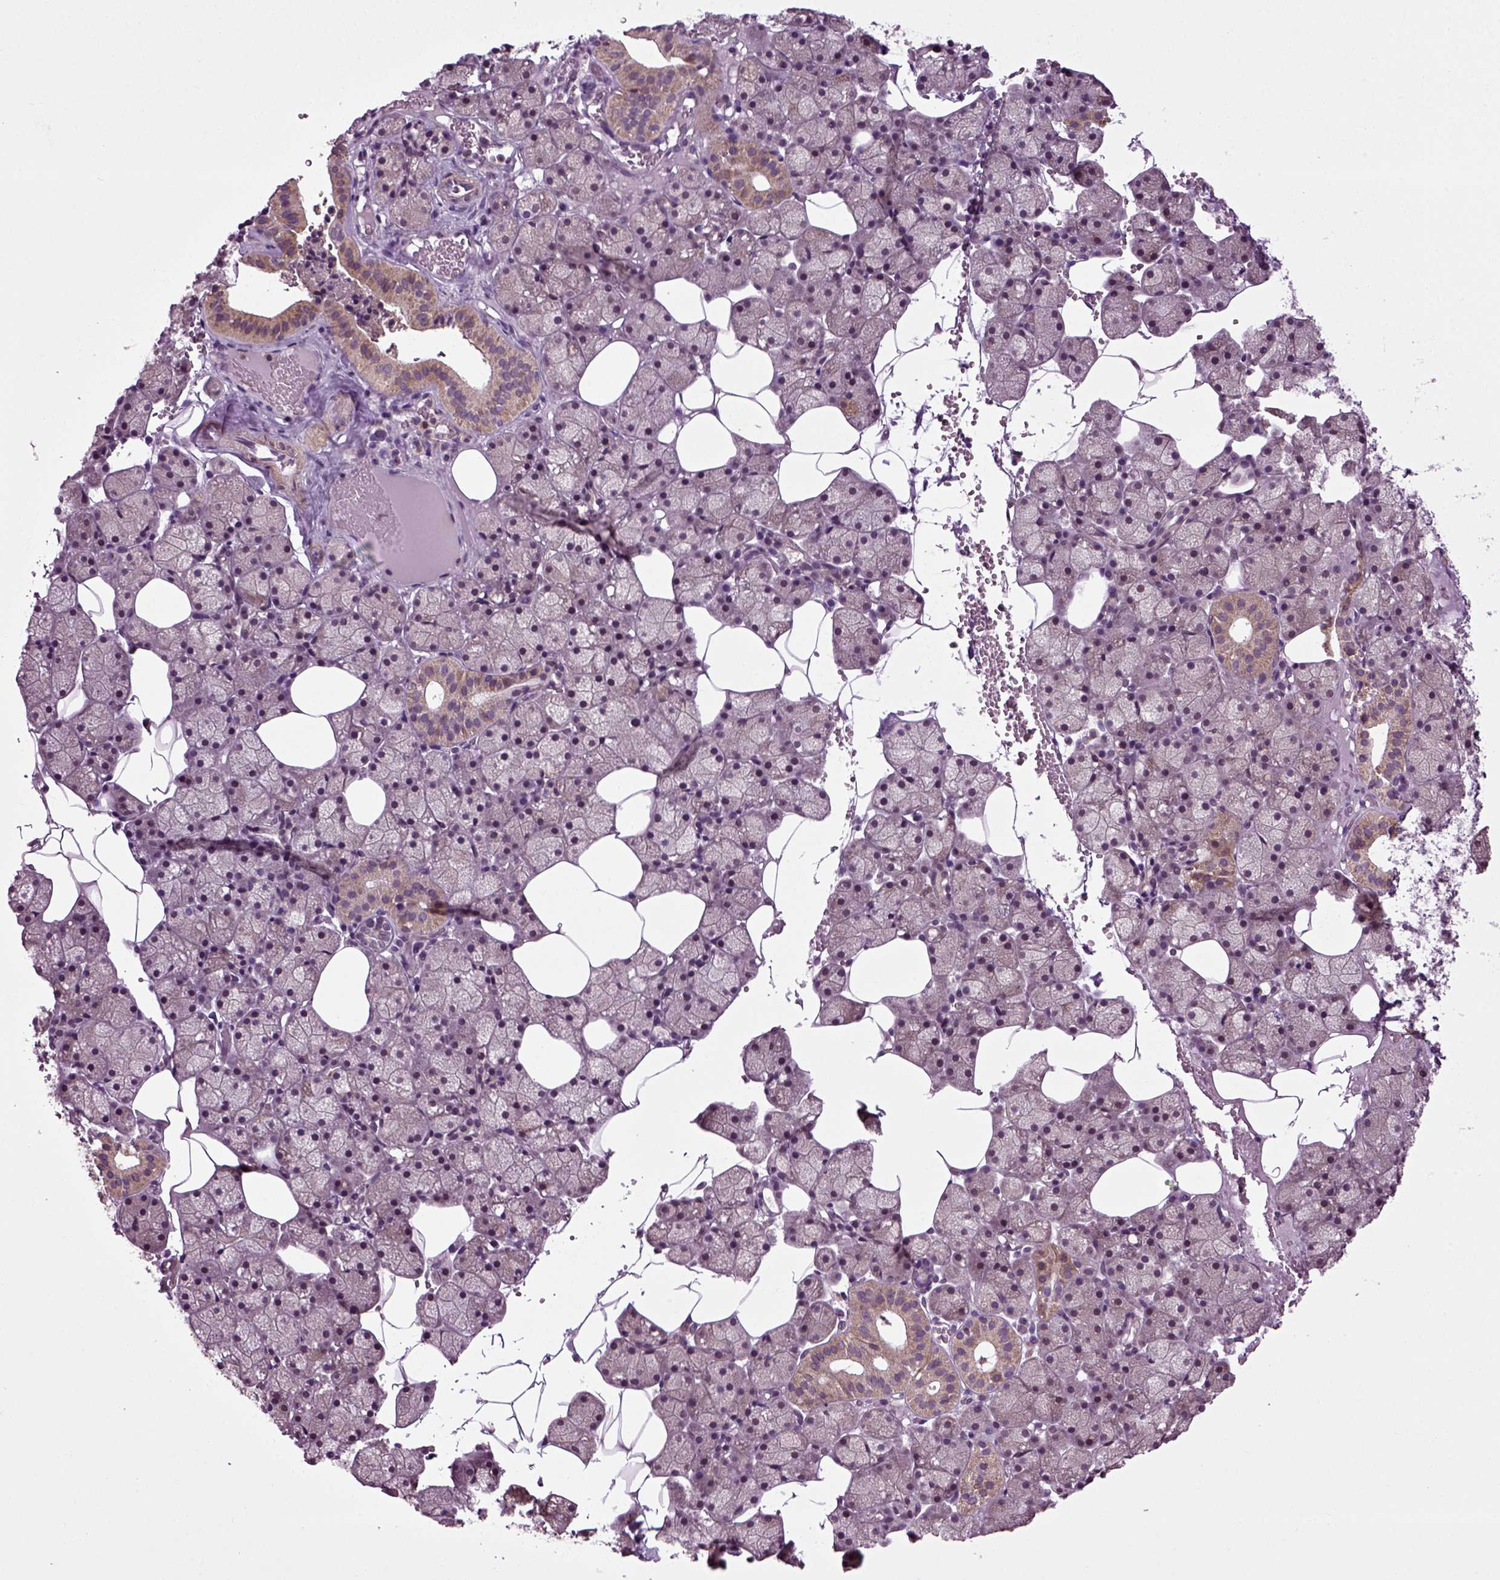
{"staining": {"intensity": "moderate", "quantity": "<25%", "location": "cytoplasmic/membranous"}, "tissue": "salivary gland", "cell_type": "Glandular cells", "image_type": "normal", "snomed": [{"axis": "morphology", "description": "Normal tissue, NOS"}, {"axis": "topography", "description": "Salivary gland"}], "caption": "Immunohistochemical staining of normal salivary gland displays low levels of moderate cytoplasmic/membranous staining in approximately <25% of glandular cells. The protein is stained brown, and the nuclei are stained in blue (DAB IHC with brightfield microscopy, high magnification).", "gene": "KNSTRN", "patient": {"sex": "male", "age": 38}}